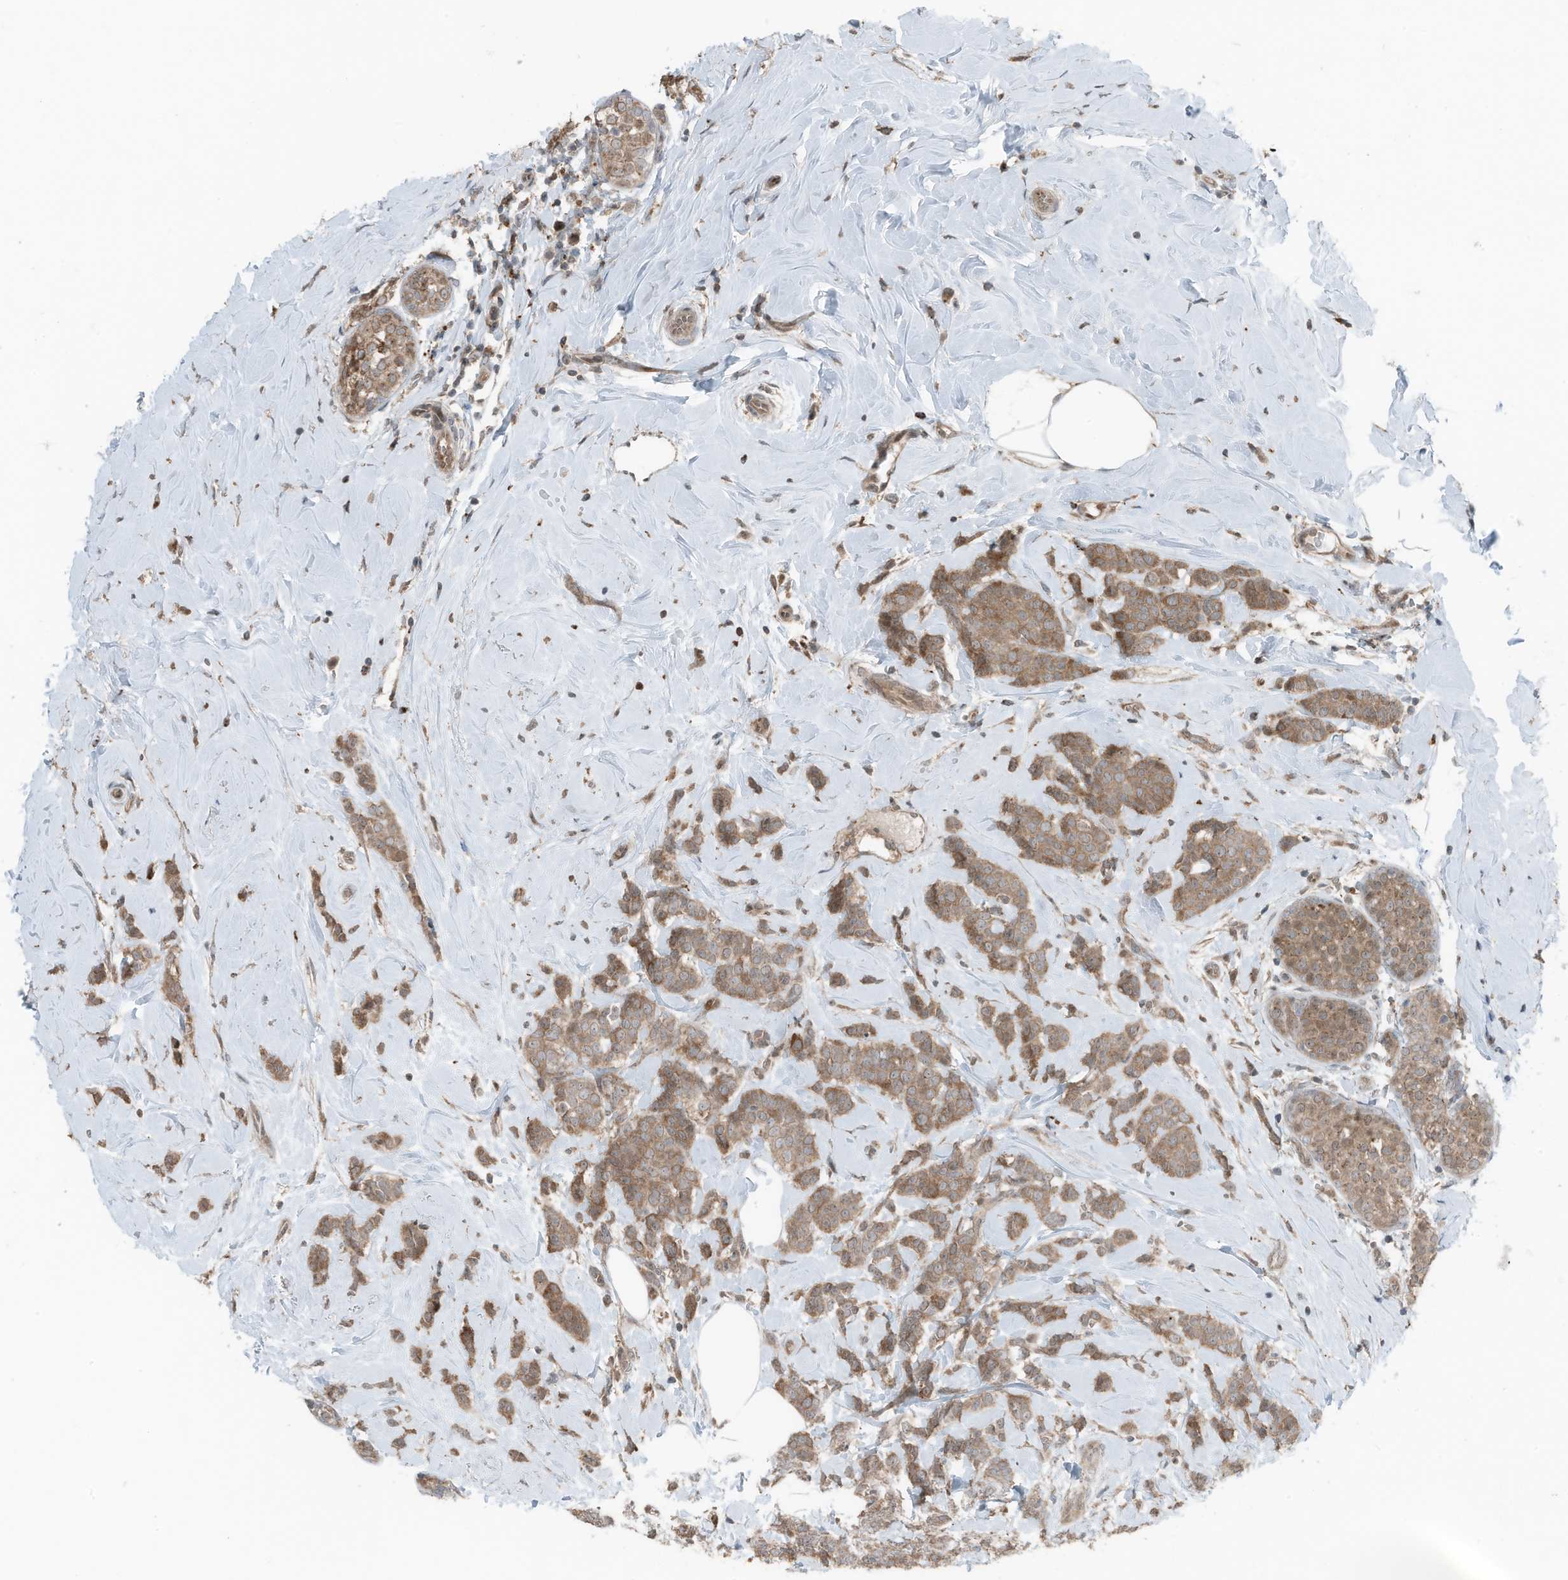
{"staining": {"intensity": "moderate", "quantity": ">75%", "location": "cytoplasmic/membranous"}, "tissue": "breast cancer", "cell_type": "Tumor cells", "image_type": "cancer", "snomed": [{"axis": "morphology", "description": "Lobular carcinoma, in situ"}, {"axis": "morphology", "description": "Lobular carcinoma"}, {"axis": "topography", "description": "Breast"}], "caption": "A brown stain highlights moderate cytoplasmic/membranous positivity of a protein in human breast cancer tumor cells. Nuclei are stained in blue.", "gene": "TXNDC9", "patient": {"sex": "female", "age": 41}}